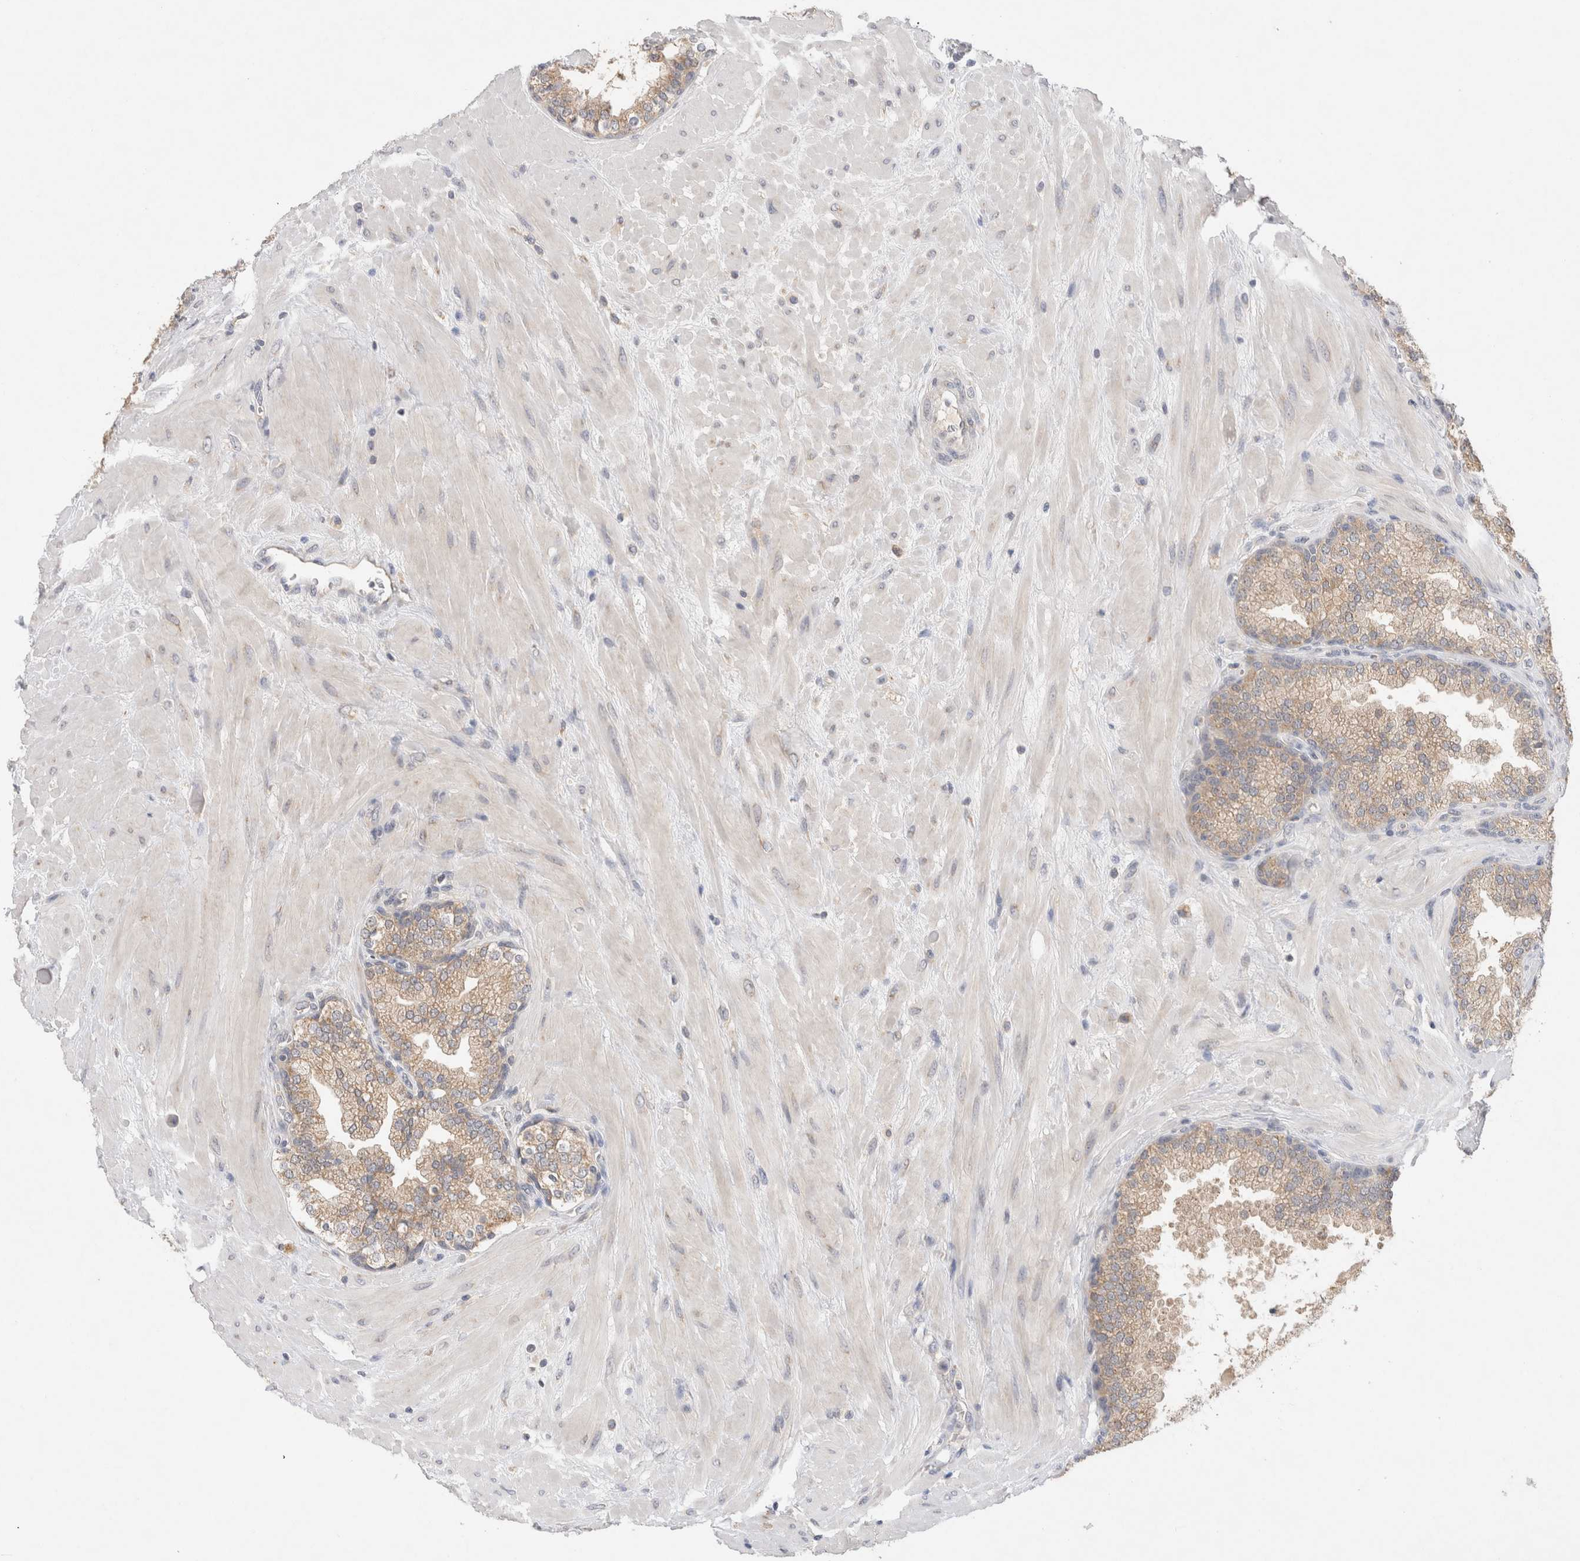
{"staining": {"intensity": "weak", "quantity": ">75%", "location": "cytoplasmic/membranous"}, "tissue": "prostate", "cell_type": "Glandular cells", "image_type": "normal", "snomed": [{"axis": "morphology", "description": "Normal tissue, NOS"}, {"axis": "topography", "description": "Prostate"}], "caption": "Prostate stained with DAB immunohistochemistry (IHC) reveals low levels of weak cytoplasmic/membranous staining in approximately >75% of glandular cells.", "gene": "GAS1", "patient": {"sex": "male", "age": 51}}